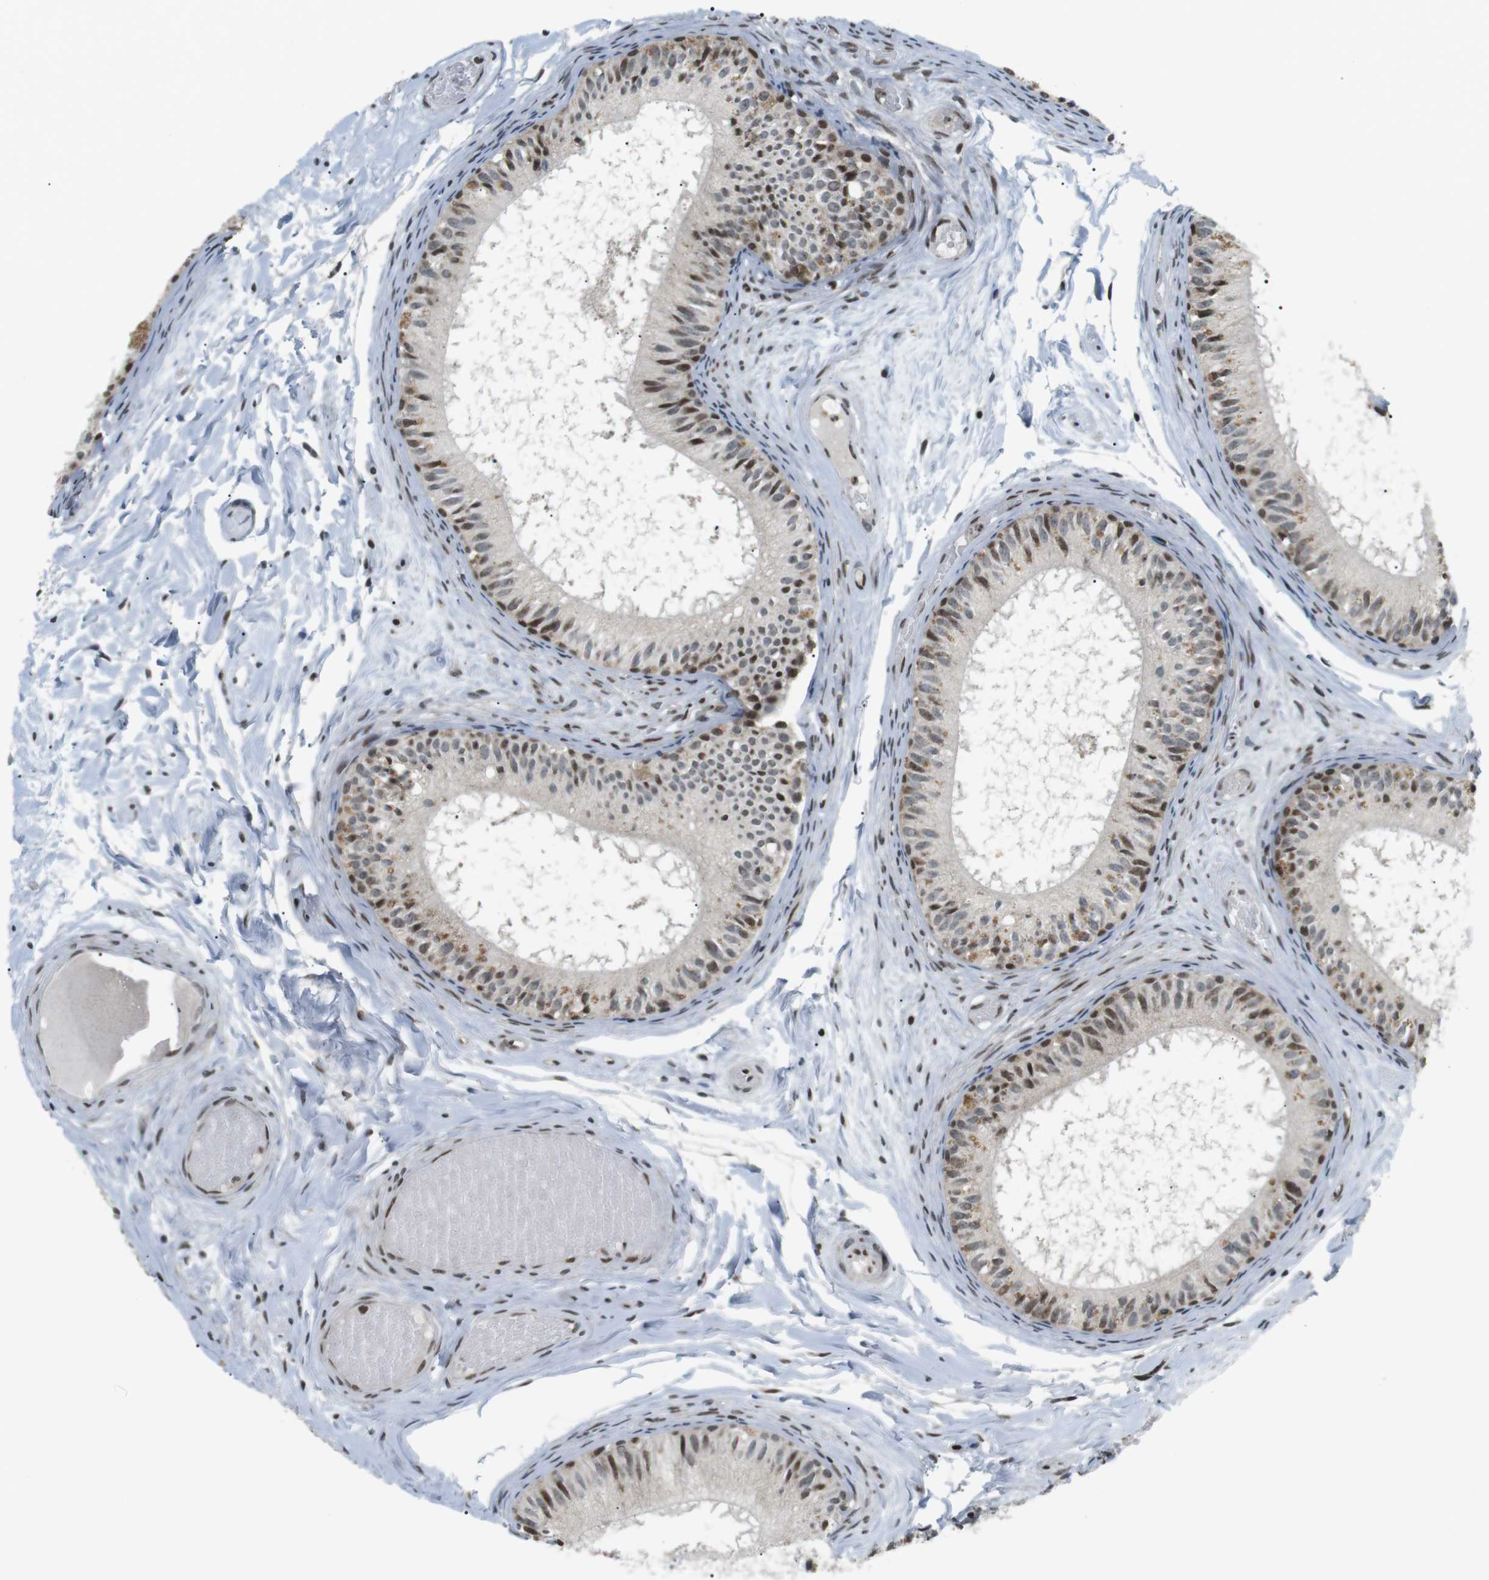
{"staining": {"intensity": "moderate", "quantity": "25%-75%", "location": "nuclear"}, "tissue": "epididymis", "cell_type": "Glandular cells", "image_type": "normal", "snomed": [{"axis": "morphology", "description": "Normal tissue, NOS"}, {"axis": "topography", "description": "Epididymis"}], "caption": "A medium amount of moderate nuclear positivity is appreciated in about 25%-75% of glandular cells in unremarkable epididymis. (DAB IHC, brown staining for protein, blue staining for nuclei).", "gene": "CDC27", "patient": {"sex": "male", "age": 46}}